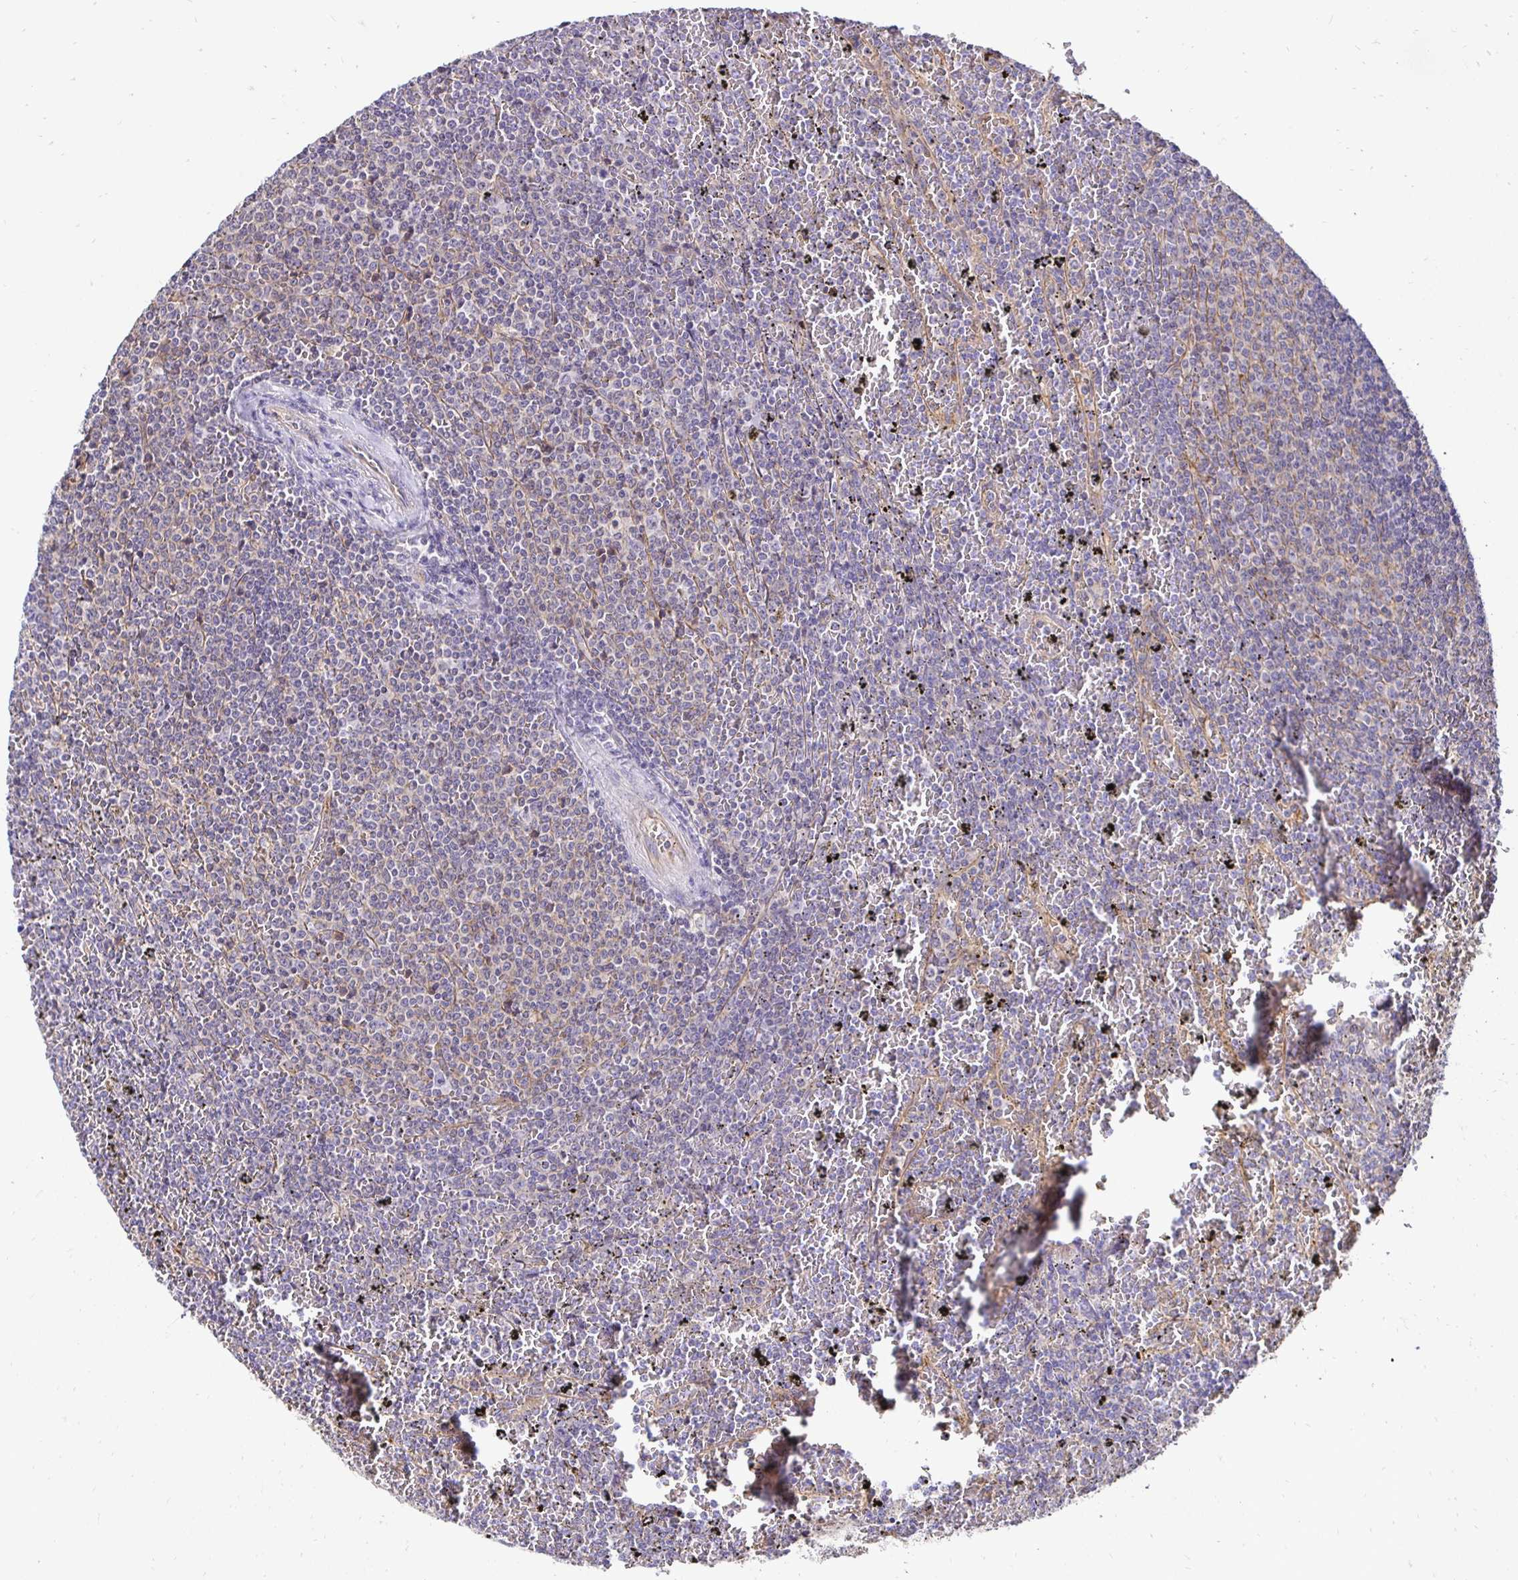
{"staining": {"intensity": "negative", "quantity": "none", "location": "none"}, "tissue": "lymphoma", "cell_type": "Tumor cells", "image_type": "cancer", "snomed": [{"axis": "morphology", "description": "Malignant lymphoma, non-Hodgkin's type, Low grade"}, {"axis": "topography", "description": "Spleen"}], "caption": "Protein analysis of low-grade malignant lymphoma, non-Hodgkin's type demonstrates no significant expression in tumor cells. Nuclei are stained in blue.", "gene": "SLC9A1", "patient": {"sex": "female", "age": 77}}